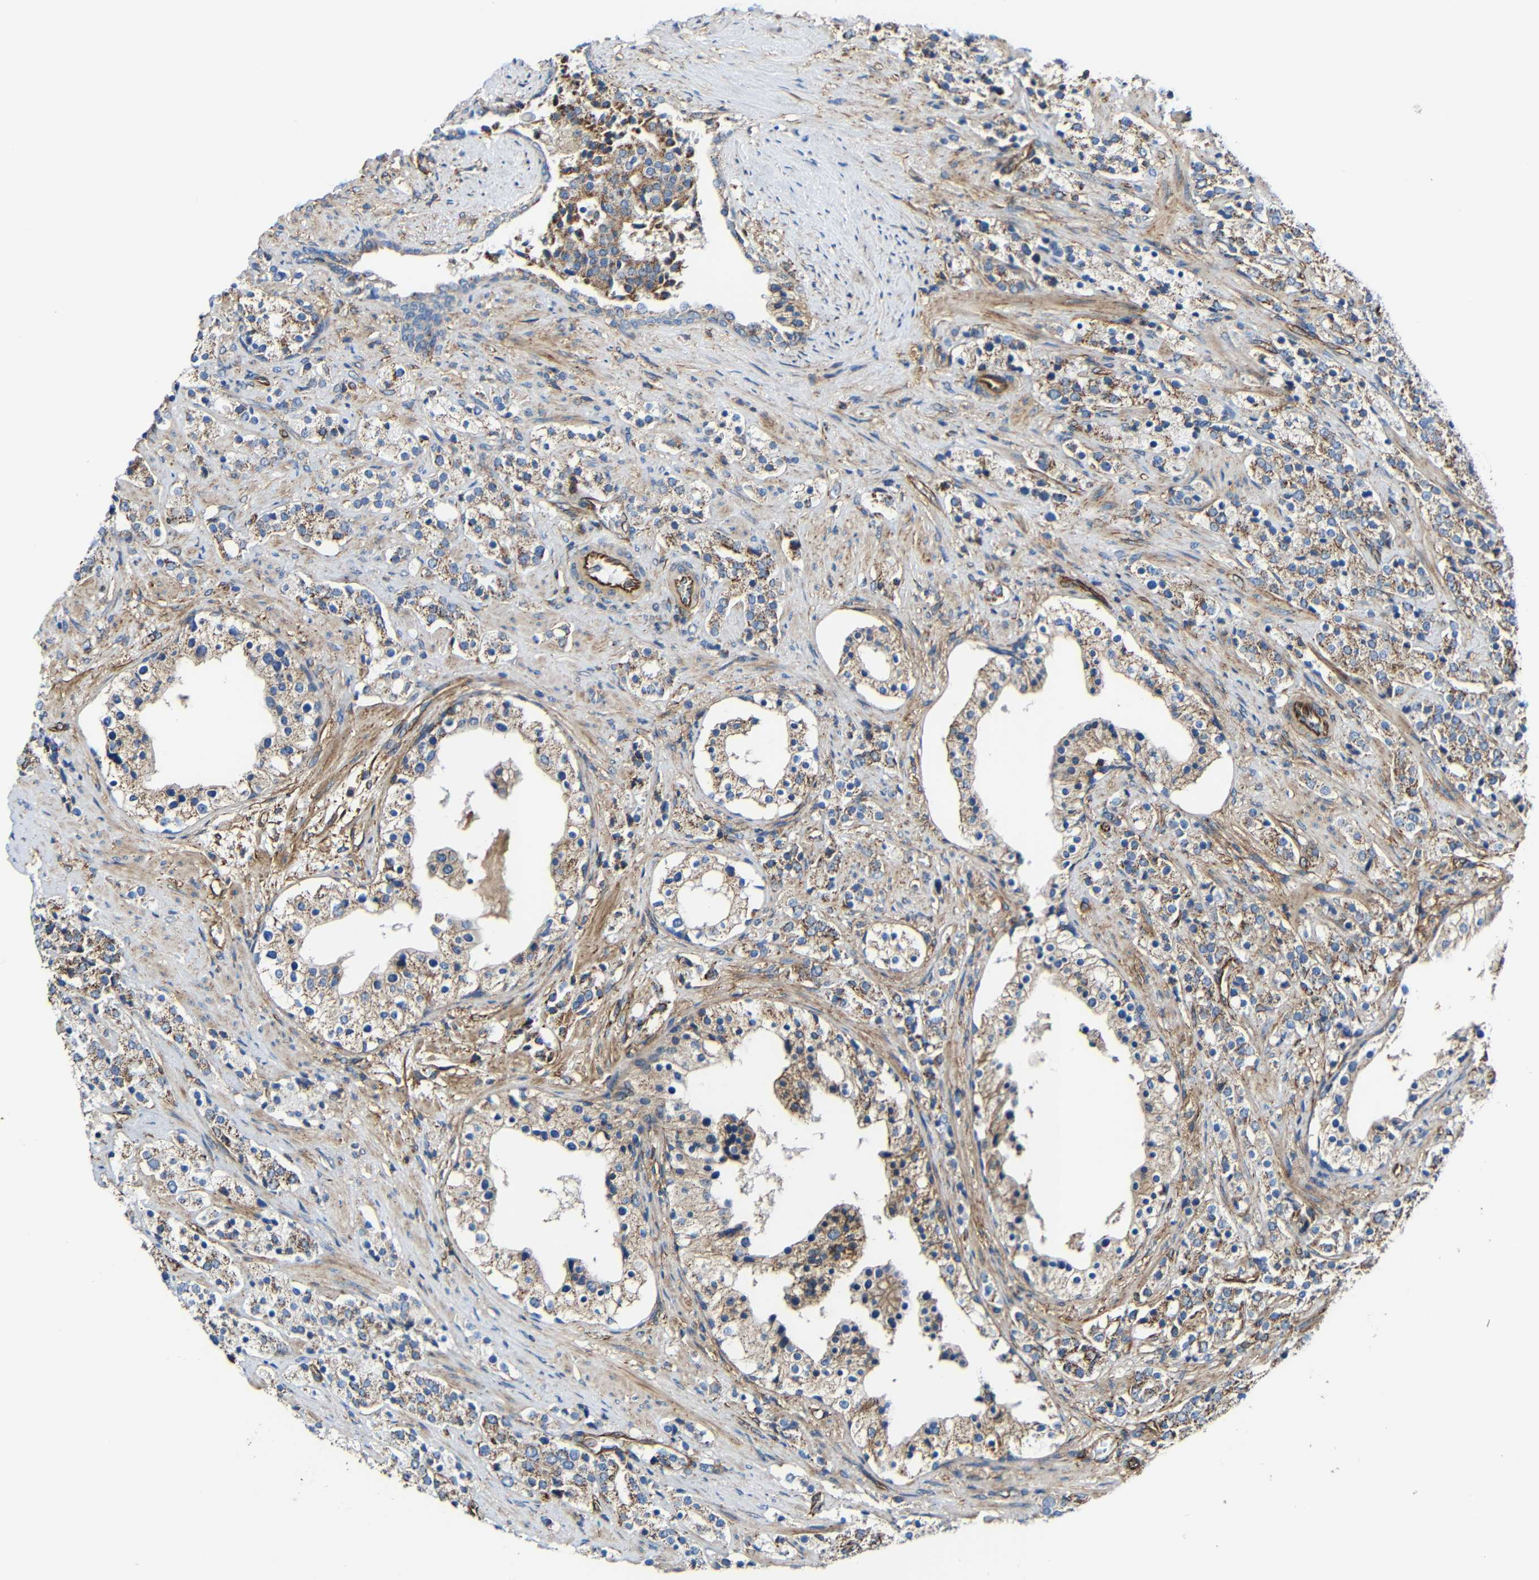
{"staining": {"intensity": "moderate", "quantity": "25%-75%", "location": "cytoplasmic/membranous"}, "tissue": "prostate cancer", "cell_type": "Tumor cells", "image_type": "cancer", "snomed": [{"axis": "morphology", "description": "Adenocarcinoma, High grade"}, {"axis": "topography", "description": "Prostate"}], "caption": "Immunohistochemistry of human high-grade adenocarcinoma (prostate) reveals medium levels of moderate cytoplasmic/membranous staining in approximately 25%-75% of tumor cells. (Stains: DAB in brown, nuclei in blue, Microscopy: brightfield microscopy at high magnification).", "gene": "IGSF10", "patient": {"sex": "male", "age": 71}}